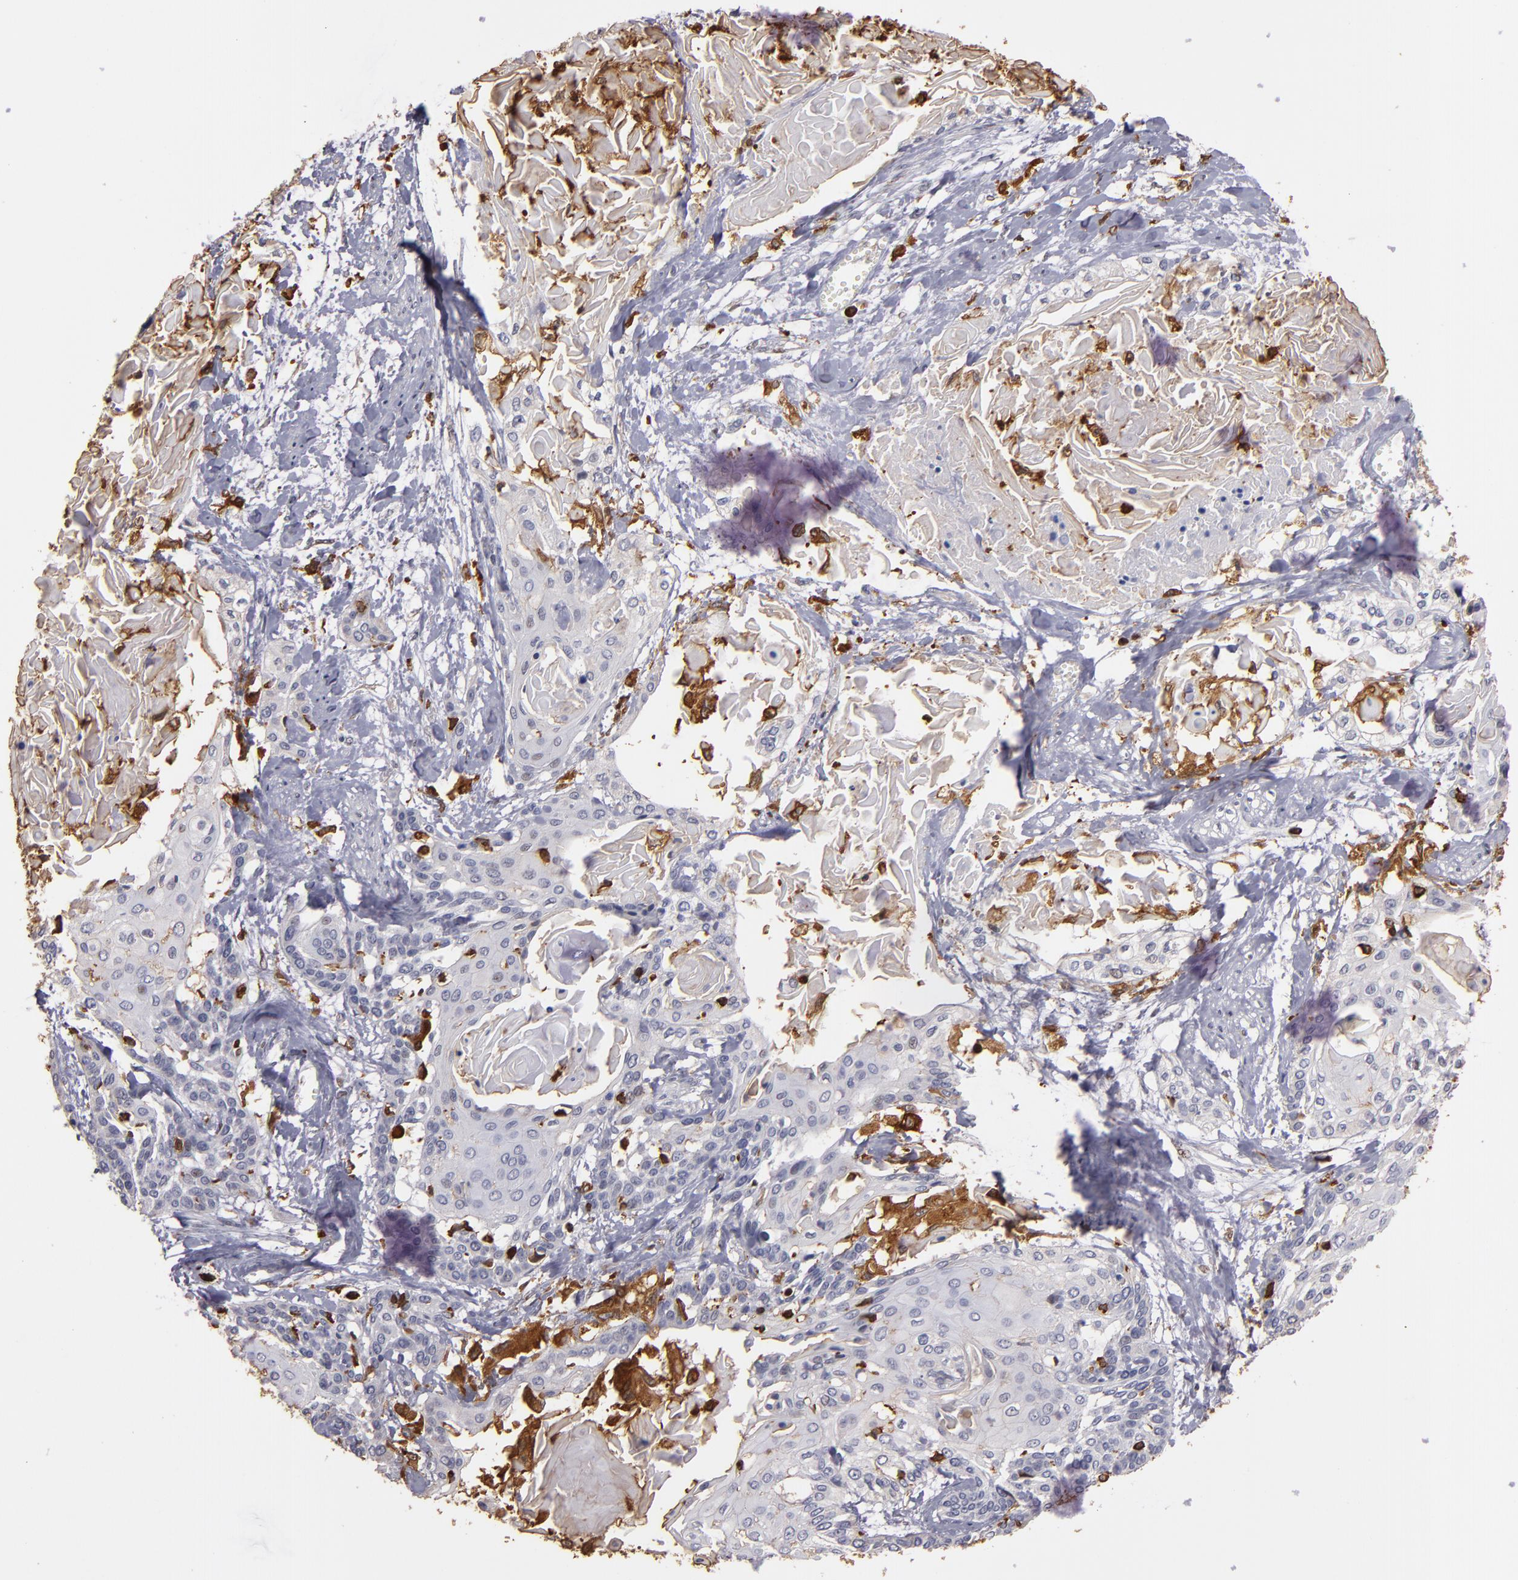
{"staining": {"intensity": "negative", "quantity": "none", "location": "none"}, "tissue": "cervical cancer", "cell_type": "Tumor cells", "image_type": "cancer", "snomed": [{"axis": "morphology", "description": "Squamous cell carcinoma, NOS"}, {"axis": "topography", "description": "Cervix"}], "caption": "Immunohistochemistry (IHC) of human cervical cancer reveals no positivity in tumor cells. Nuclei are stained in blue.", "gene": "WAS", "patient": {"sex": "female", "age": 57}}